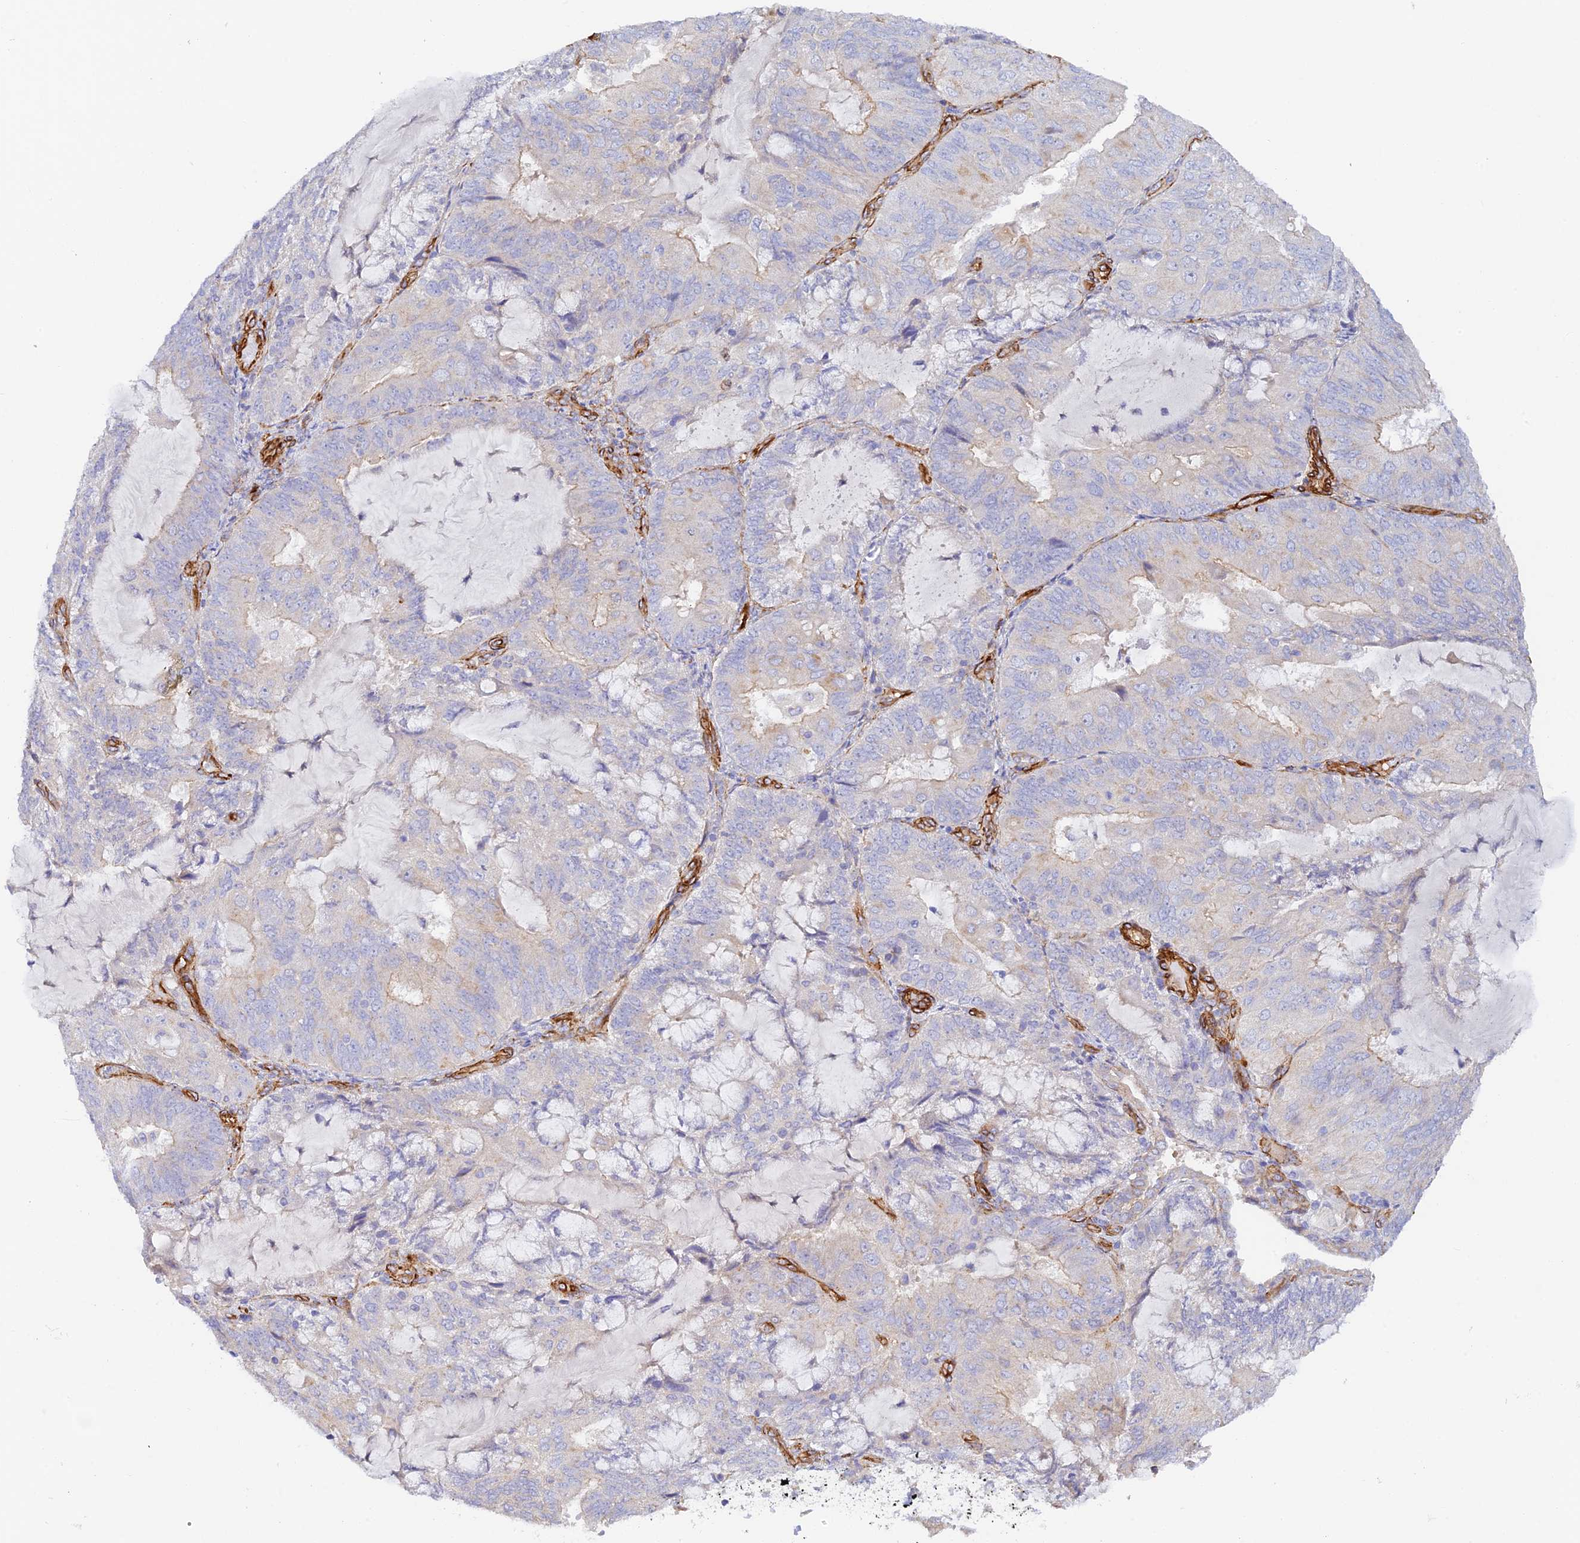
{"staining": {"intensity": "weak", "quantity": "<25%", "location": "cytoplasmic/membranous"}, "tissue": "endometrial cancer", "cell_type": "Tumor cells", "image_type": "cancer", "snomed": [{"axis": "morphology", "description": "Adenocarcinoma, NOS"}, {"axis": "topography", "description": "Endometrium"}], "caption": "This is an immunohistochemistry (IHC) image of human adenocarcinoma (endometrial). There is no expression in tumor cells.", "gene": "MYO9A", "patient": {"sex": "female", "age": 81}}